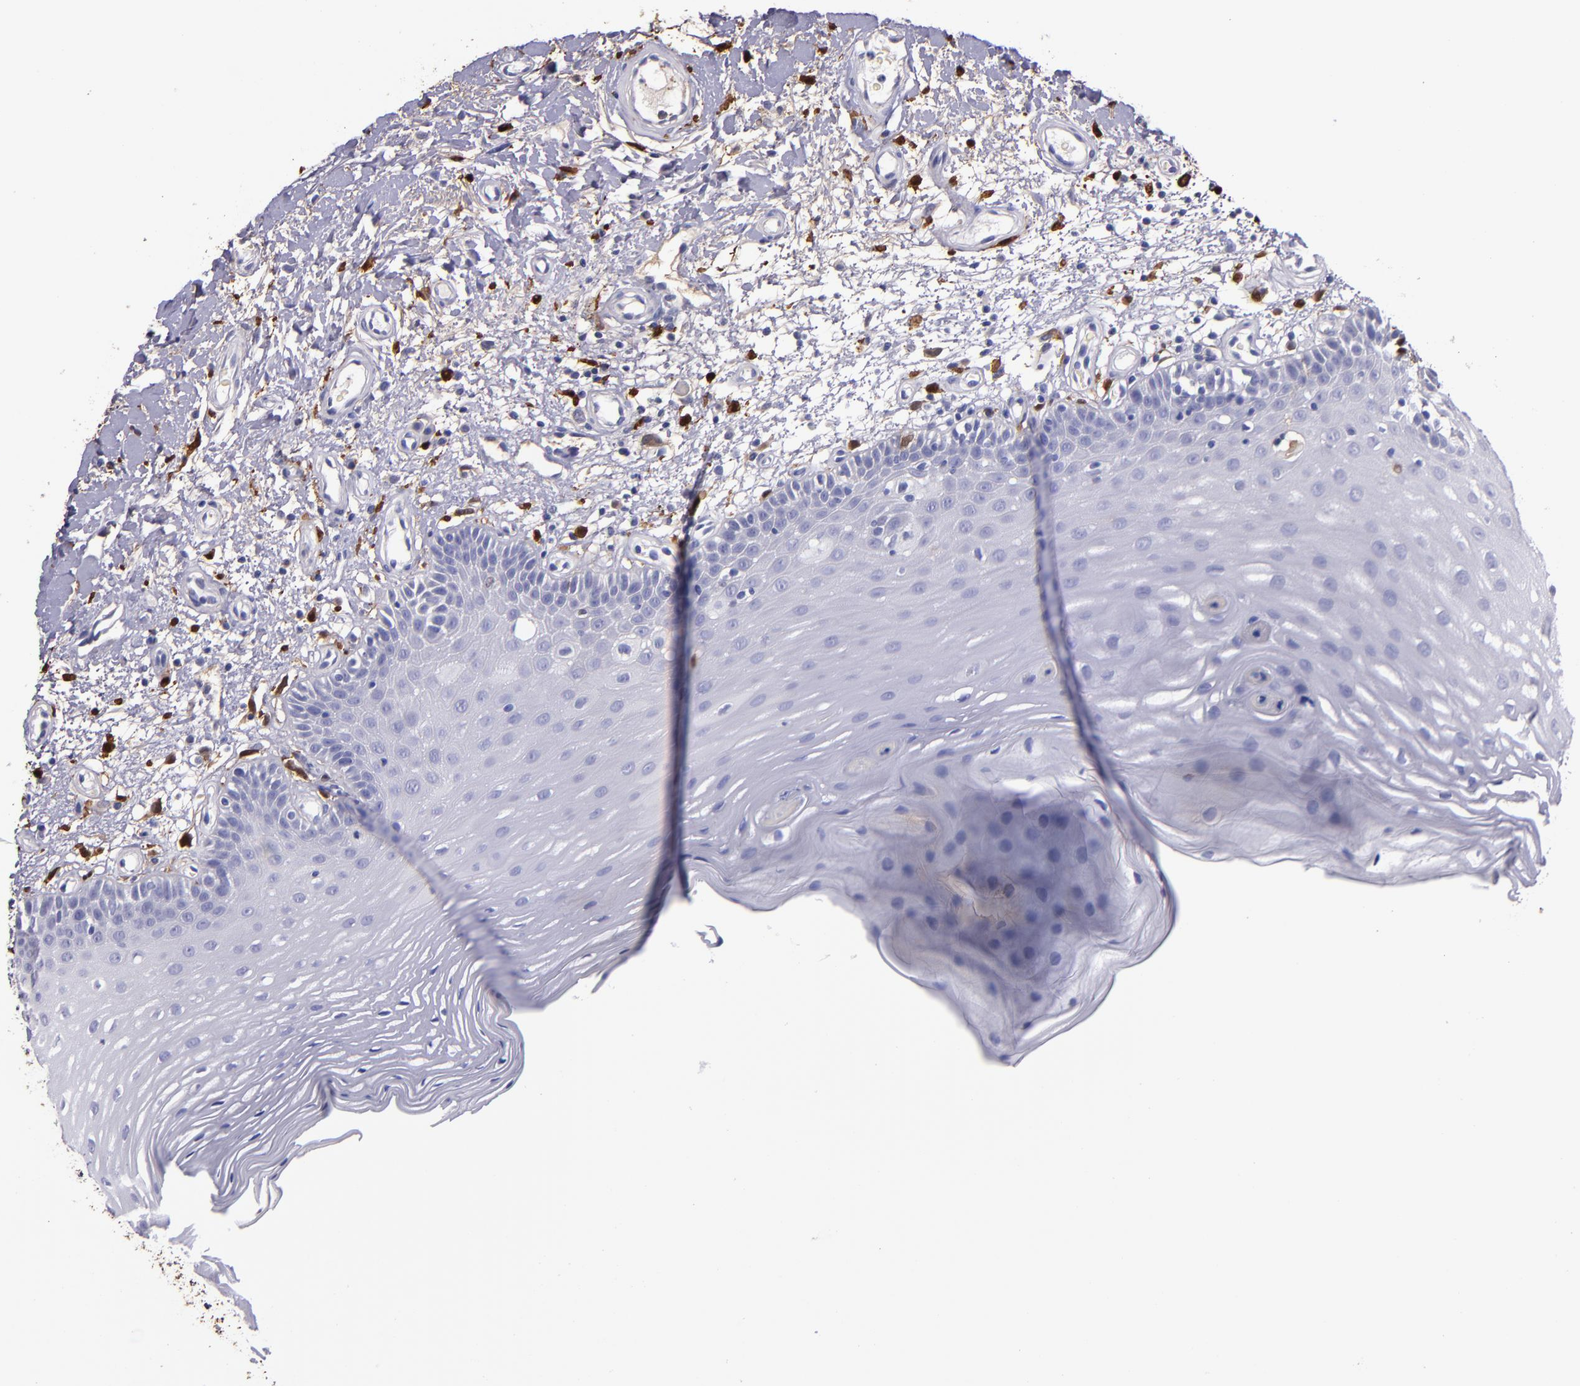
{"staining": {"intensity": "negative", "quantity": "none", "location": "none"}, "tissue": "oral mucosa", "cell_type": "Squamous epithelial cells", "image_type": "normal", "snomed": [{"axis": "morphology", "description": "Normal tissue, NOS"}, {"axis": "morphology", "description": "Squamous cell carcinoma, NOS"}, {"axis": "topography", "description": "Skeletal muscle"}, {"axis": "topography", "description": "Oral tissue"}, {"axis": "topography", "description": "Head-Neck"}], "caption": "Immunohistochemistry photomicrograph of normal oral mucosa stained for a protein (brown), which reveals no expression in squamous epithelial cells.", "gene": "F13A1", "patient": {"sex": "male", "age": 71}}